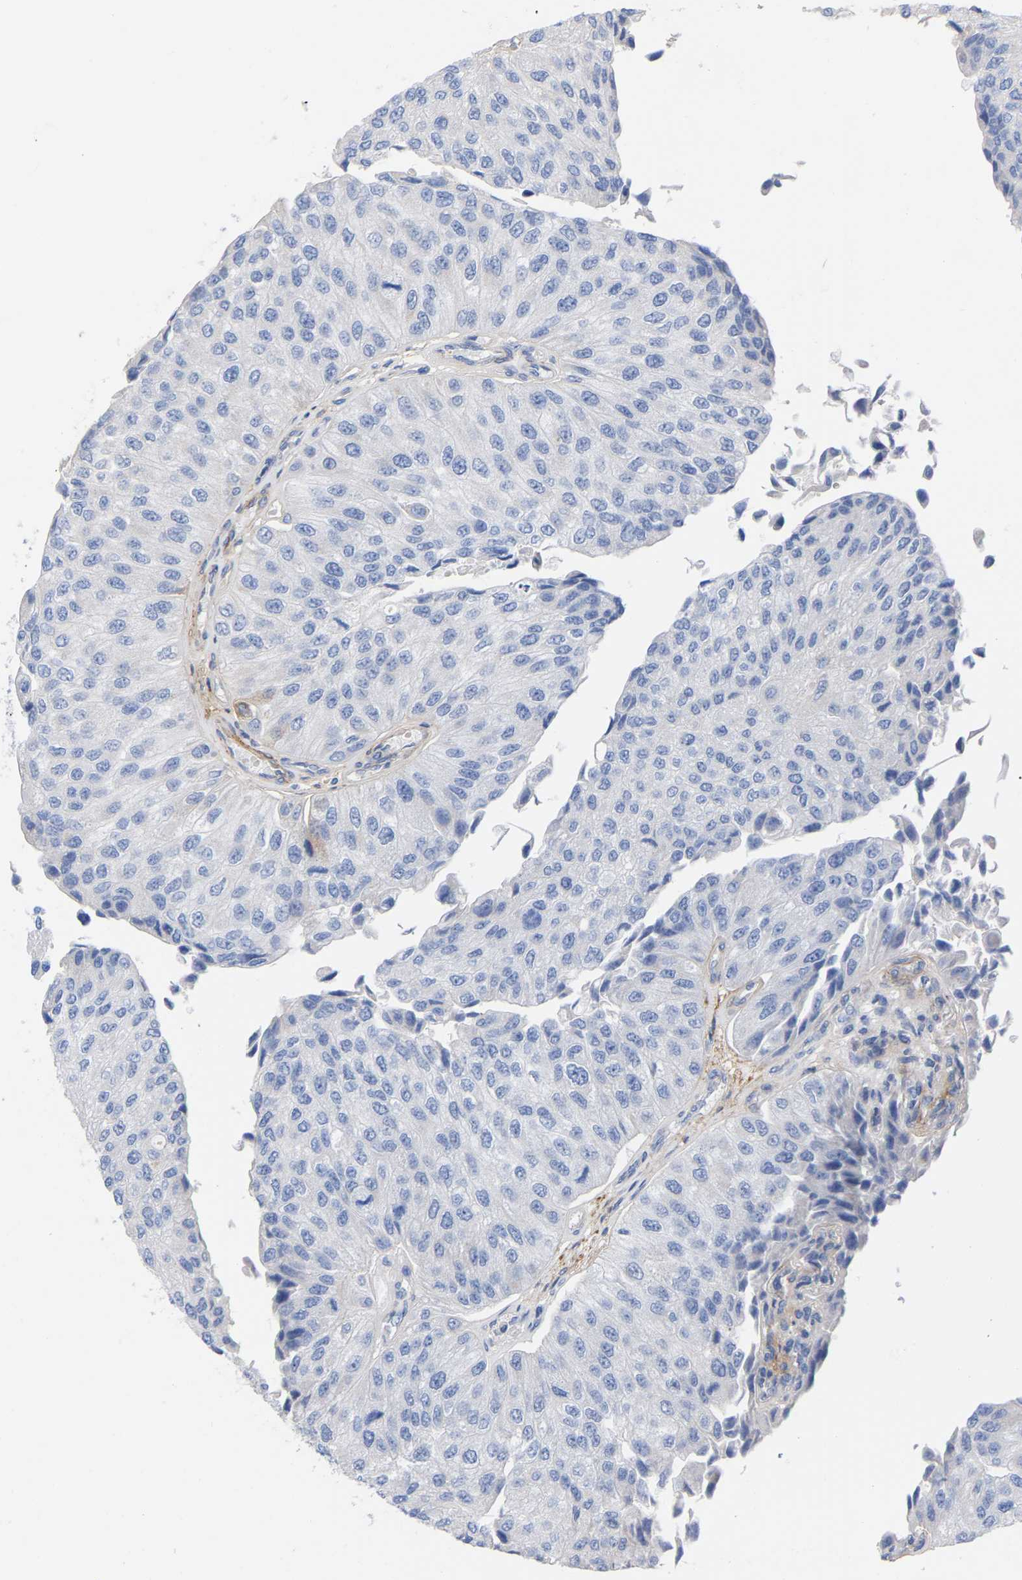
{"staining": {"intensity": "negative", "quantity": "none", "location": "none"}, "tissue": "urothelial cancer", "cell_type": "Tumor cells", "image_type": "cancer", "snomed": [{"axis": "morphology", "description": "Urothelial carcinoma, High grade"}, {"axis": "topography", "description": "Kidney"}, {"axis": "topography", "description": "Urinary bladder"}], "caption": "DAB immunohistochemical staining of human urothelial cancer shows no significant positivity in tumor cells.", "gene": "HAPLN1", "patient": {"sex": "male", "age": 77}}